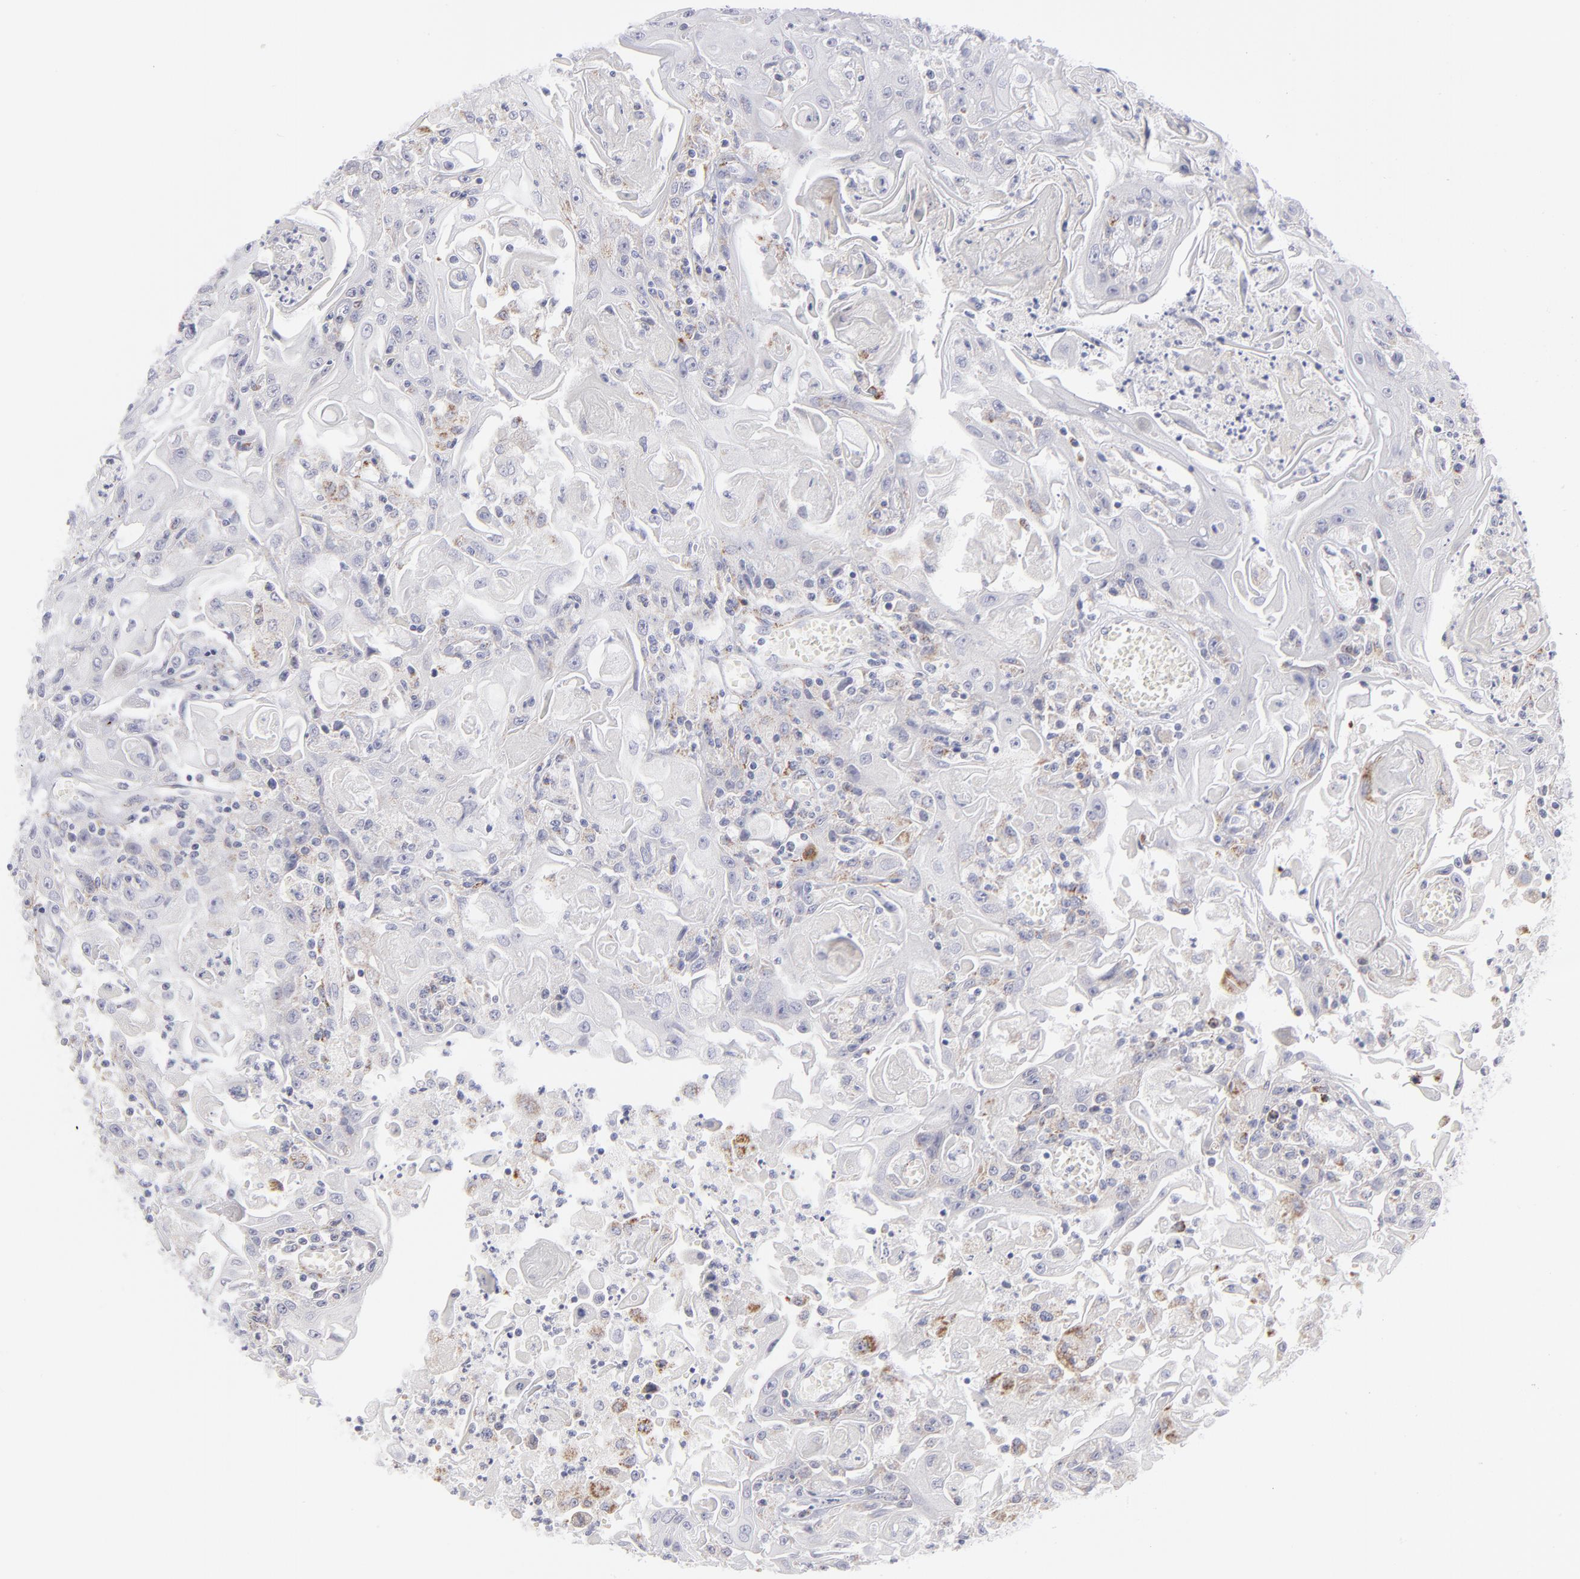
{"staining": {"intensity": "weak", "quantity": "<25%", "location": "cytoplasmic/membranous"}, "tissue": "head and neck cancer", "cell_type": "Tumor cells", "image_type": "cancer", "snomed": [{"axis": "morphology", "description": "Squamous cell carcinoma, NOS"}, {"axis": "topography", "description": "Oral tissue"}, {"axis": "topography", "description": "Head-Neck"}], "caption": "DAB (3,3'-diaminobenzidine) immunohistochemical staining of human squamous cell carcinoma (head and neck) reveals no significant expression in tumor cells.", "gene": "MTHFD2", "patient": {"sex": "female", "age": 76}}